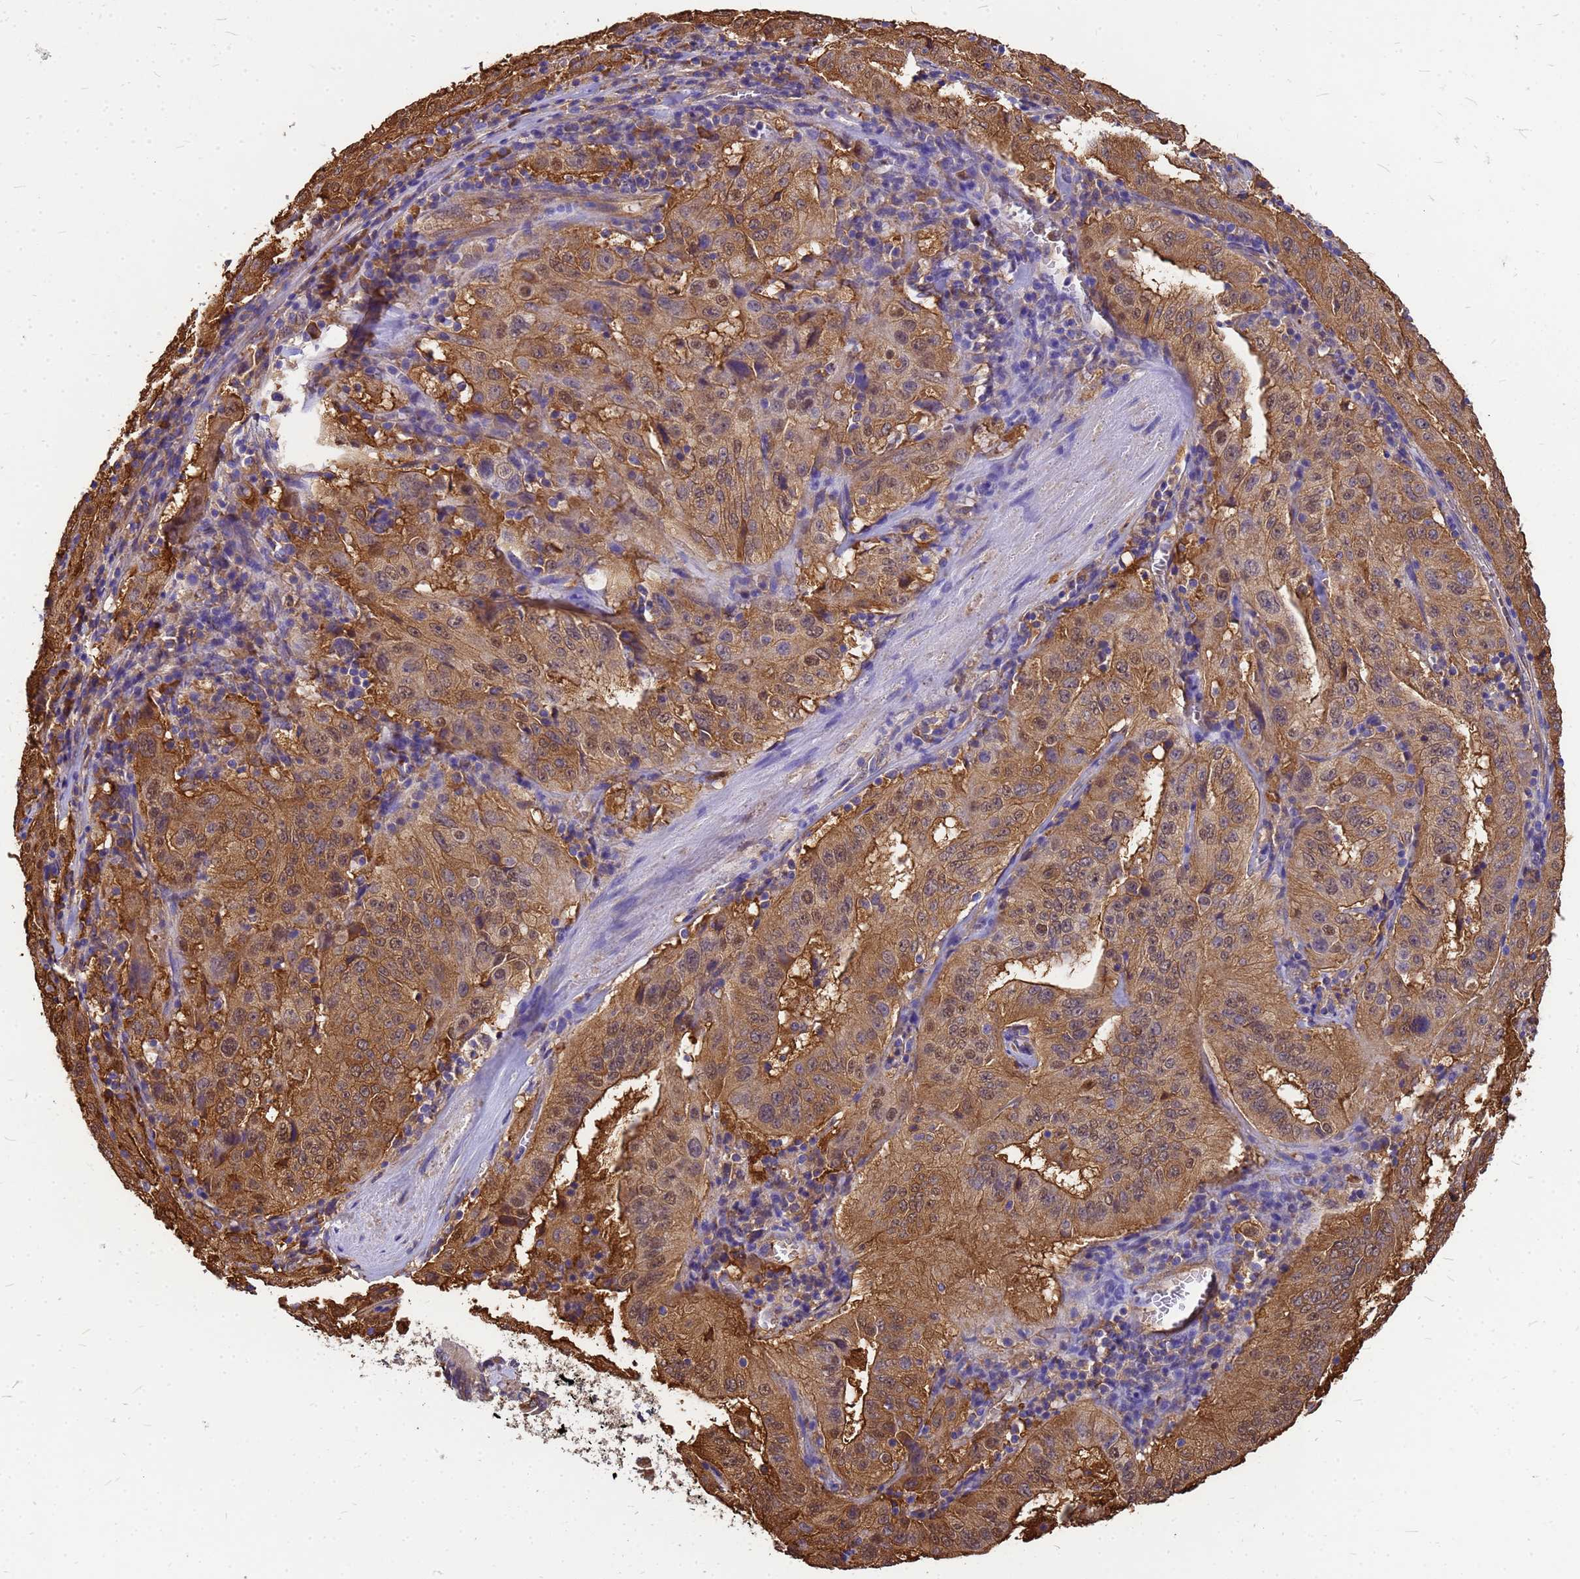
{"staining": {"intensity": "moderate", "quantity": ">75%", "location": "cytoplasmic/membranous"}, "tissue": "pancreatic cancer", "cell_type": "Tumor cells", "image_type": "cancer", "snomed": [{"axis": "morphology", "description": "Adenocarcinoma, NOS"}, {"axis": "topography", "description": "Pancreas"}], "caption": "A medium amount of moderate cytoplasmic/membranous staining is appreciated in approximately >75% of tumor cells in pancreatic cancer tissue. (IHC, brightfield microscopy, high magnification).", "gene": "GID4", "patient": {"sex": "male", "age": 63}}